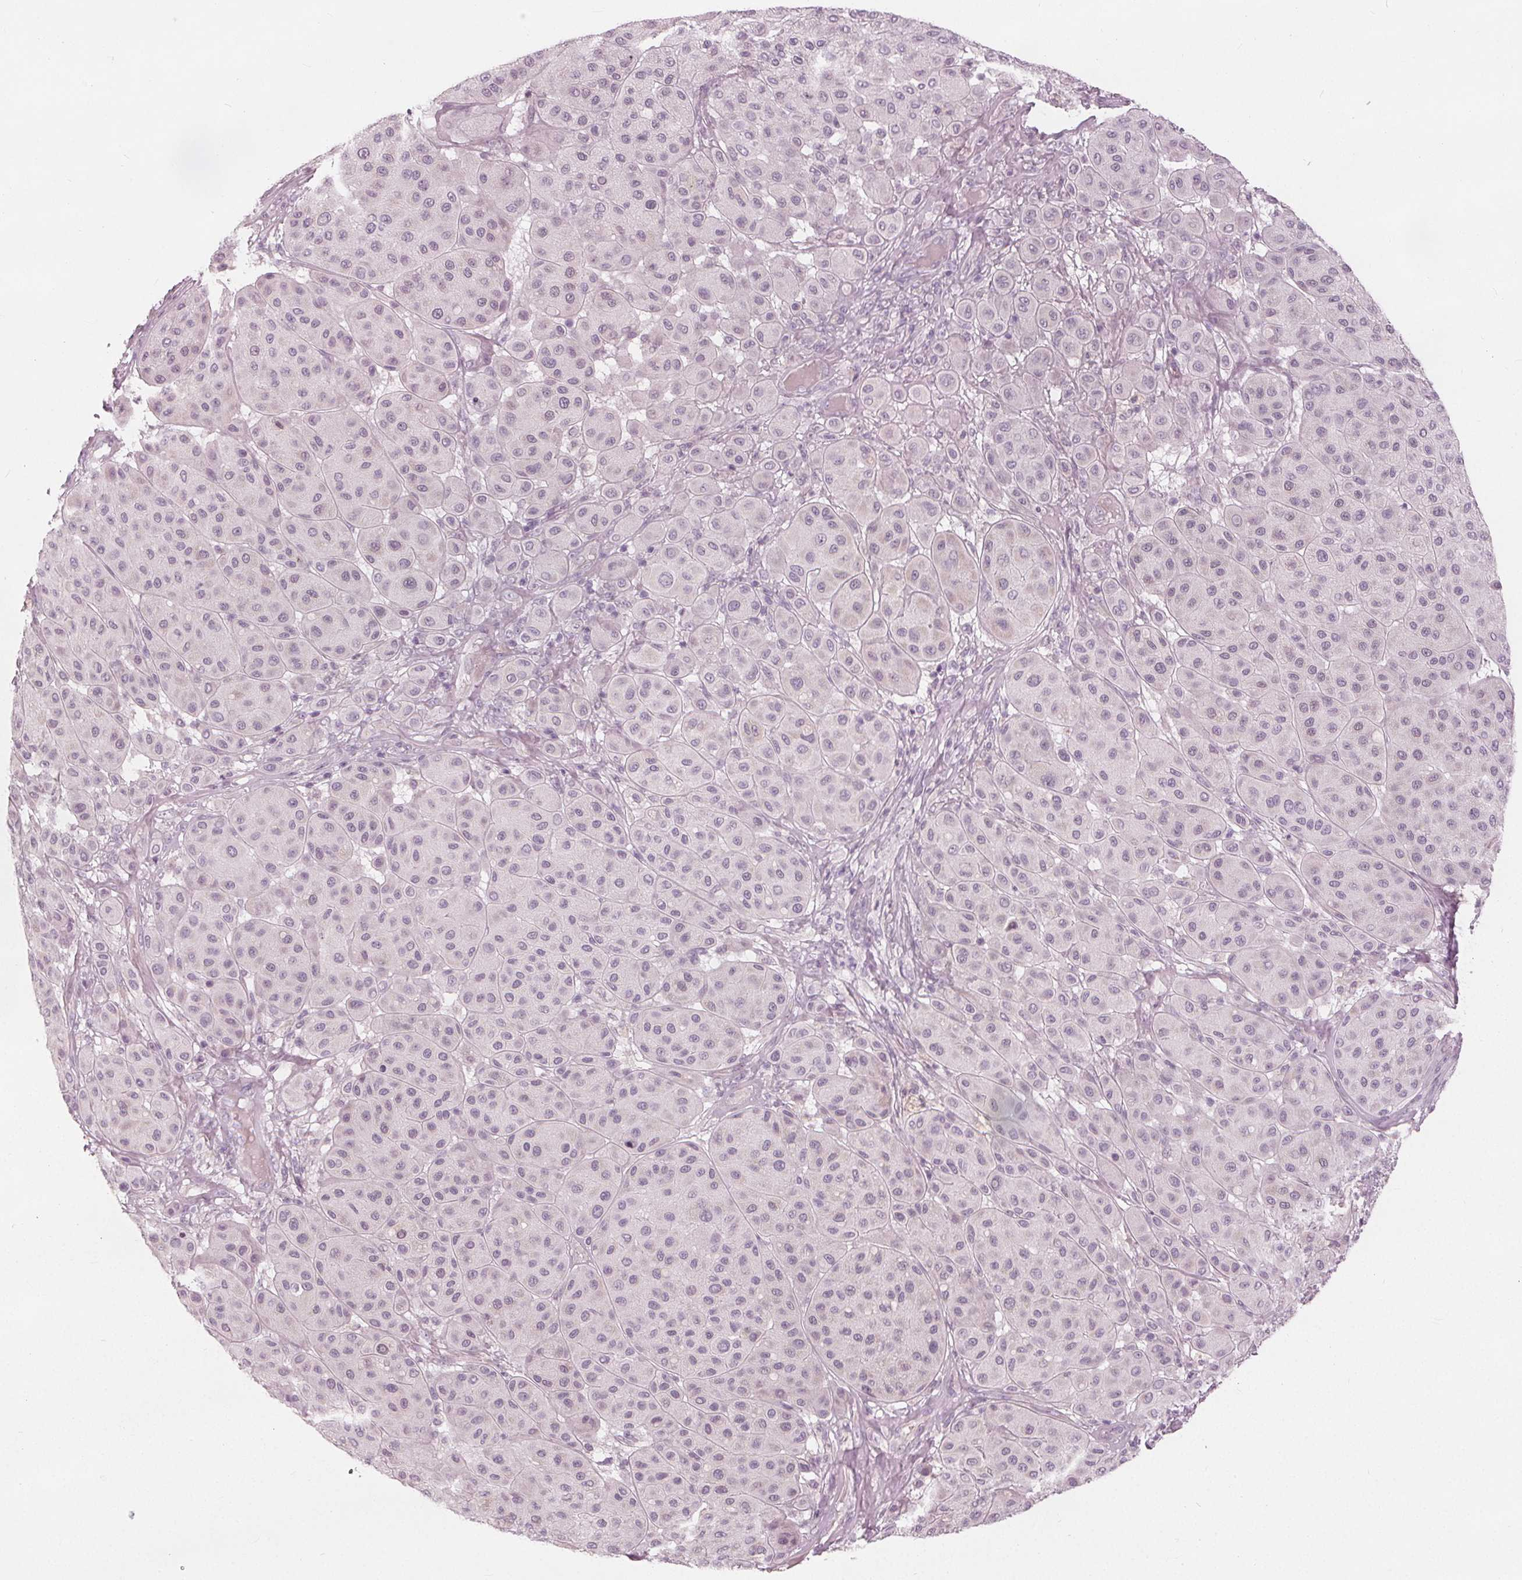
{"staining": {"intensity": "negative", "quantity": "none", "location": "none"}, "tissue": "melanoma", "cell_type": "Tumor cells", "image_type": "cancer", "snomed": [{"axis": "morphology", "description": "Malignant melanoma, Metastatic site"}, {"axis": "topography", "description": "Smooth muscle"}], "caption": "Immunohistochemical staining of human malignant melanoma (metastatic site) displays no significant expression in tumor cells.", "gene": "BRSK1", "patient": {"sex": "male", "age": 41}}